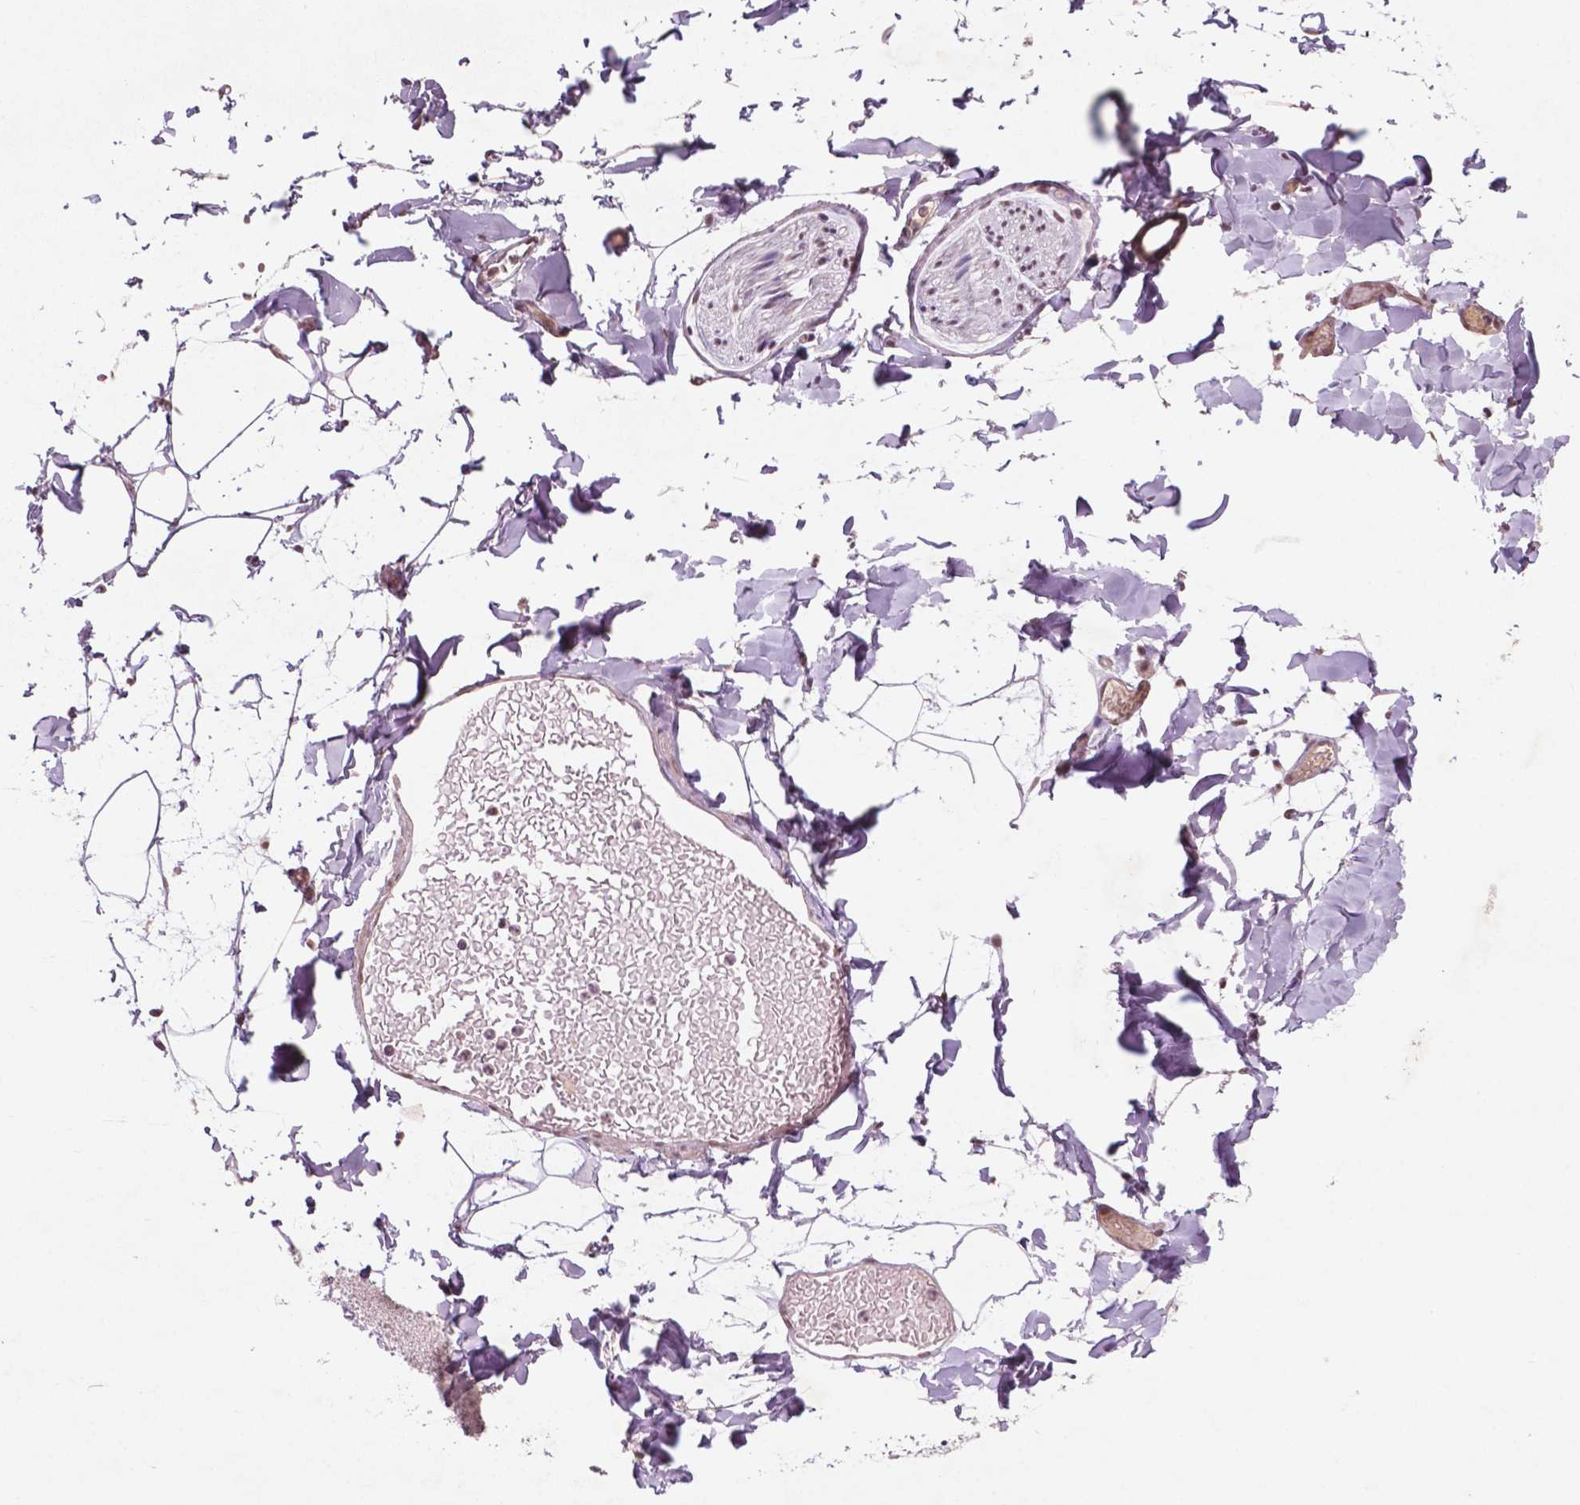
{"staining": {"intensity": "moderate", "quantity": ">75%", "location": "nuclear"}, "tissue": "adipose tissue", "cell_type": "Adipocytes", "image_type": "normal", "snomed": [{"axis": "morphology", "description": "Normal tissue, NOS"}, {"axis": "topography", "description": "Gallbladder"}, {"axis": "topography", "description": "Peripheral nerve tissue"}], "caption": "Immunohistochemical staining of normal human adipose tissue demonstrates medium levels of moderate nuclear expression in about >75% of adipocytes. The staining was performed using DAB (3,3'-diaminobenzidine) to visualize the protein expression in brown, while the nuclei were stained in blue with hematoxylin (Magnification: 20x).", "gene": "CTR9", "patient": {"sex": "female", "age": 45}}